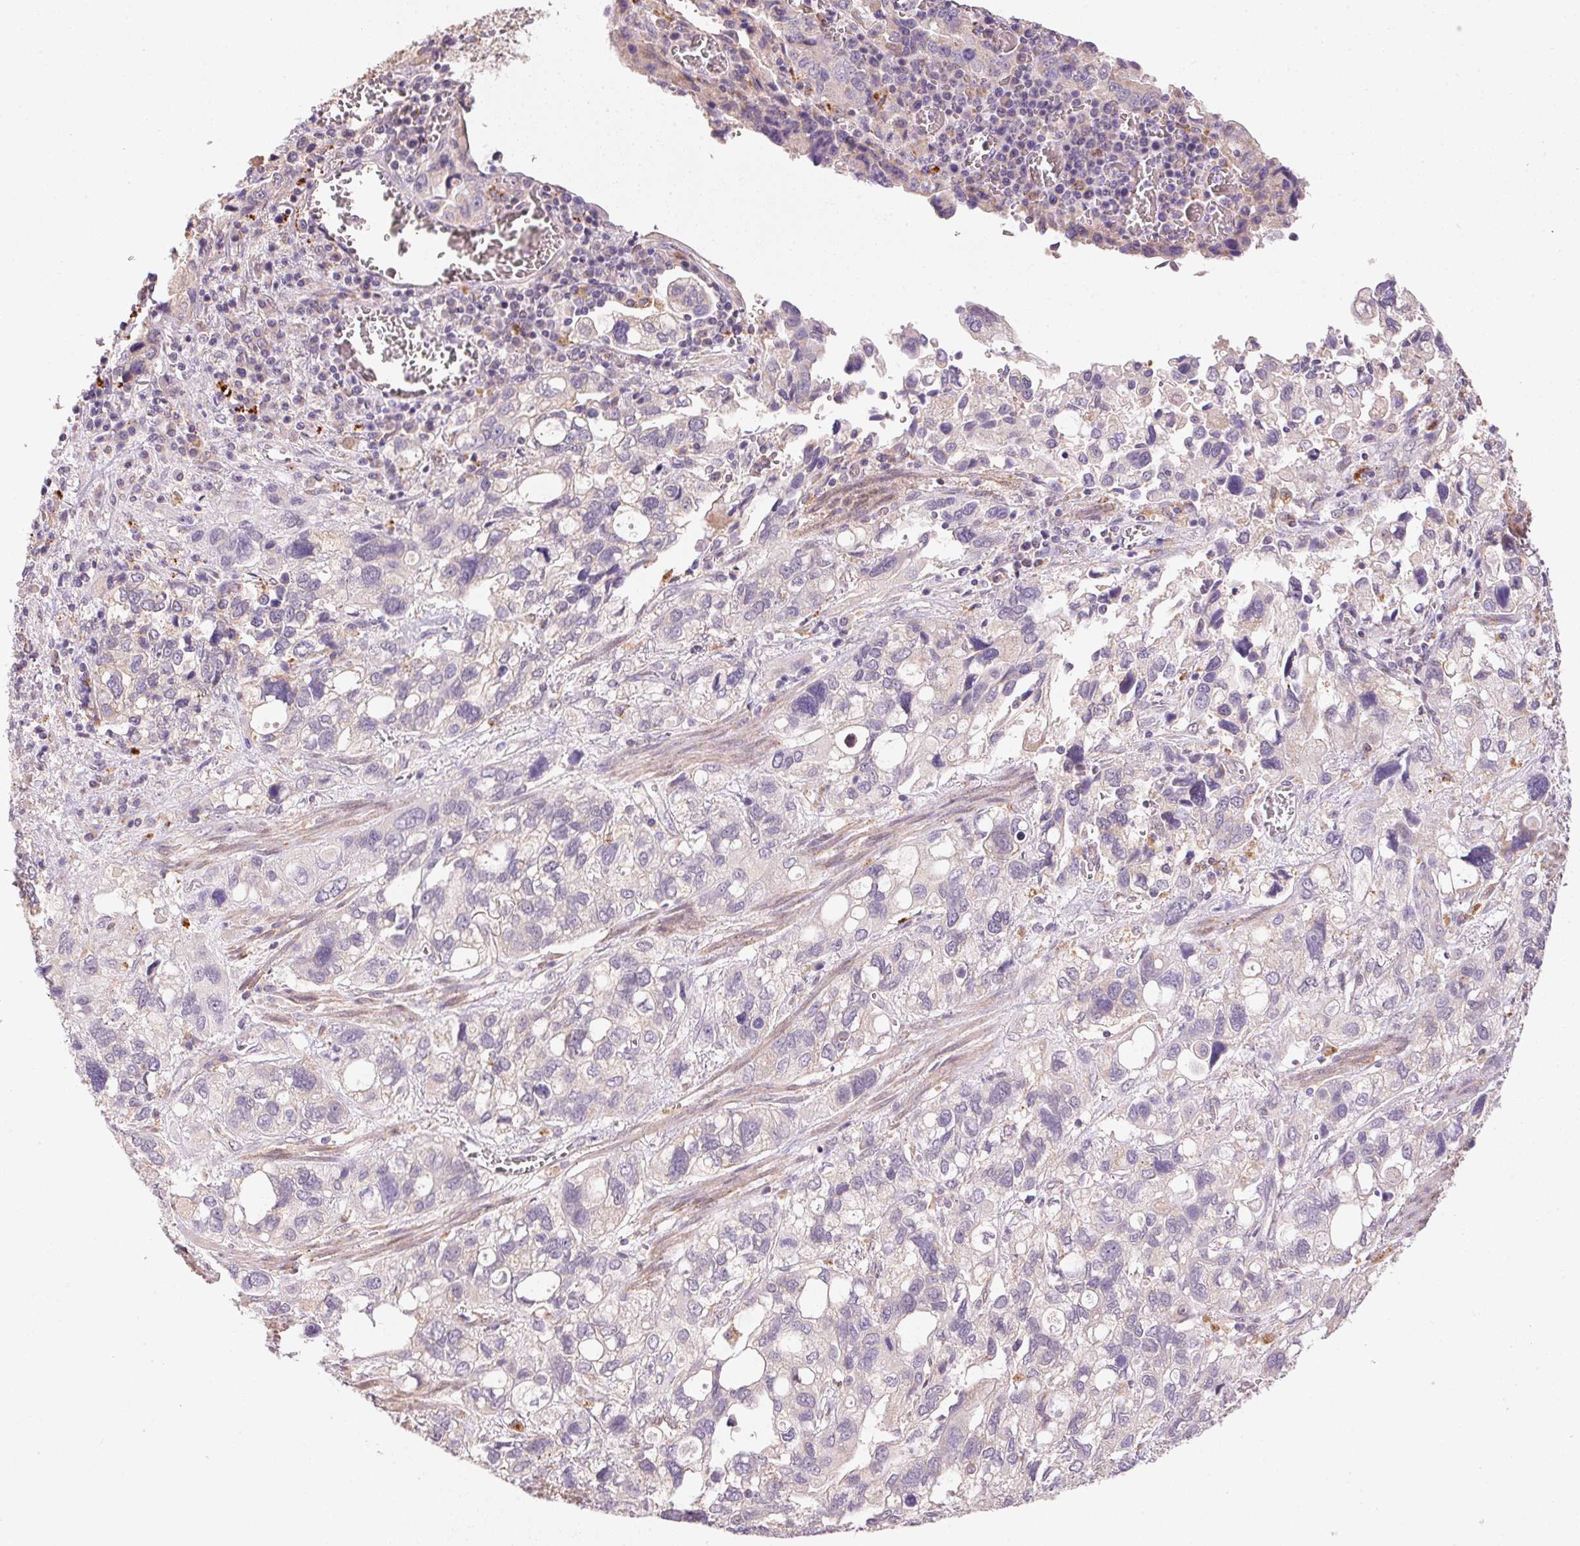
{"staining": {"intensity": "negative", "quantity": "none", "location": "none"}, "tissue": "stomach cancer", "cell_type": "Tumor cells", "image_type": "cancer", "snomed": [{"axis": "morphology", "description": "Adenocarcinoma, NOS"}, {"axis": "topography", "description": "Stomach, upper"}], "caption": "Immunohistochemistry micrograph of neoplastic tissue: human adenocarcinoma (stomach) stained with DAB (3,3'-diaminobenzidine) demonstrates no significant protein staining in tumor cells. (DAB immunohistochemistry (IHC) visualized using brightfield microscopy, high magnification).", "gene": "ADH5", "patient": {"sex": "female", "age": 81}}